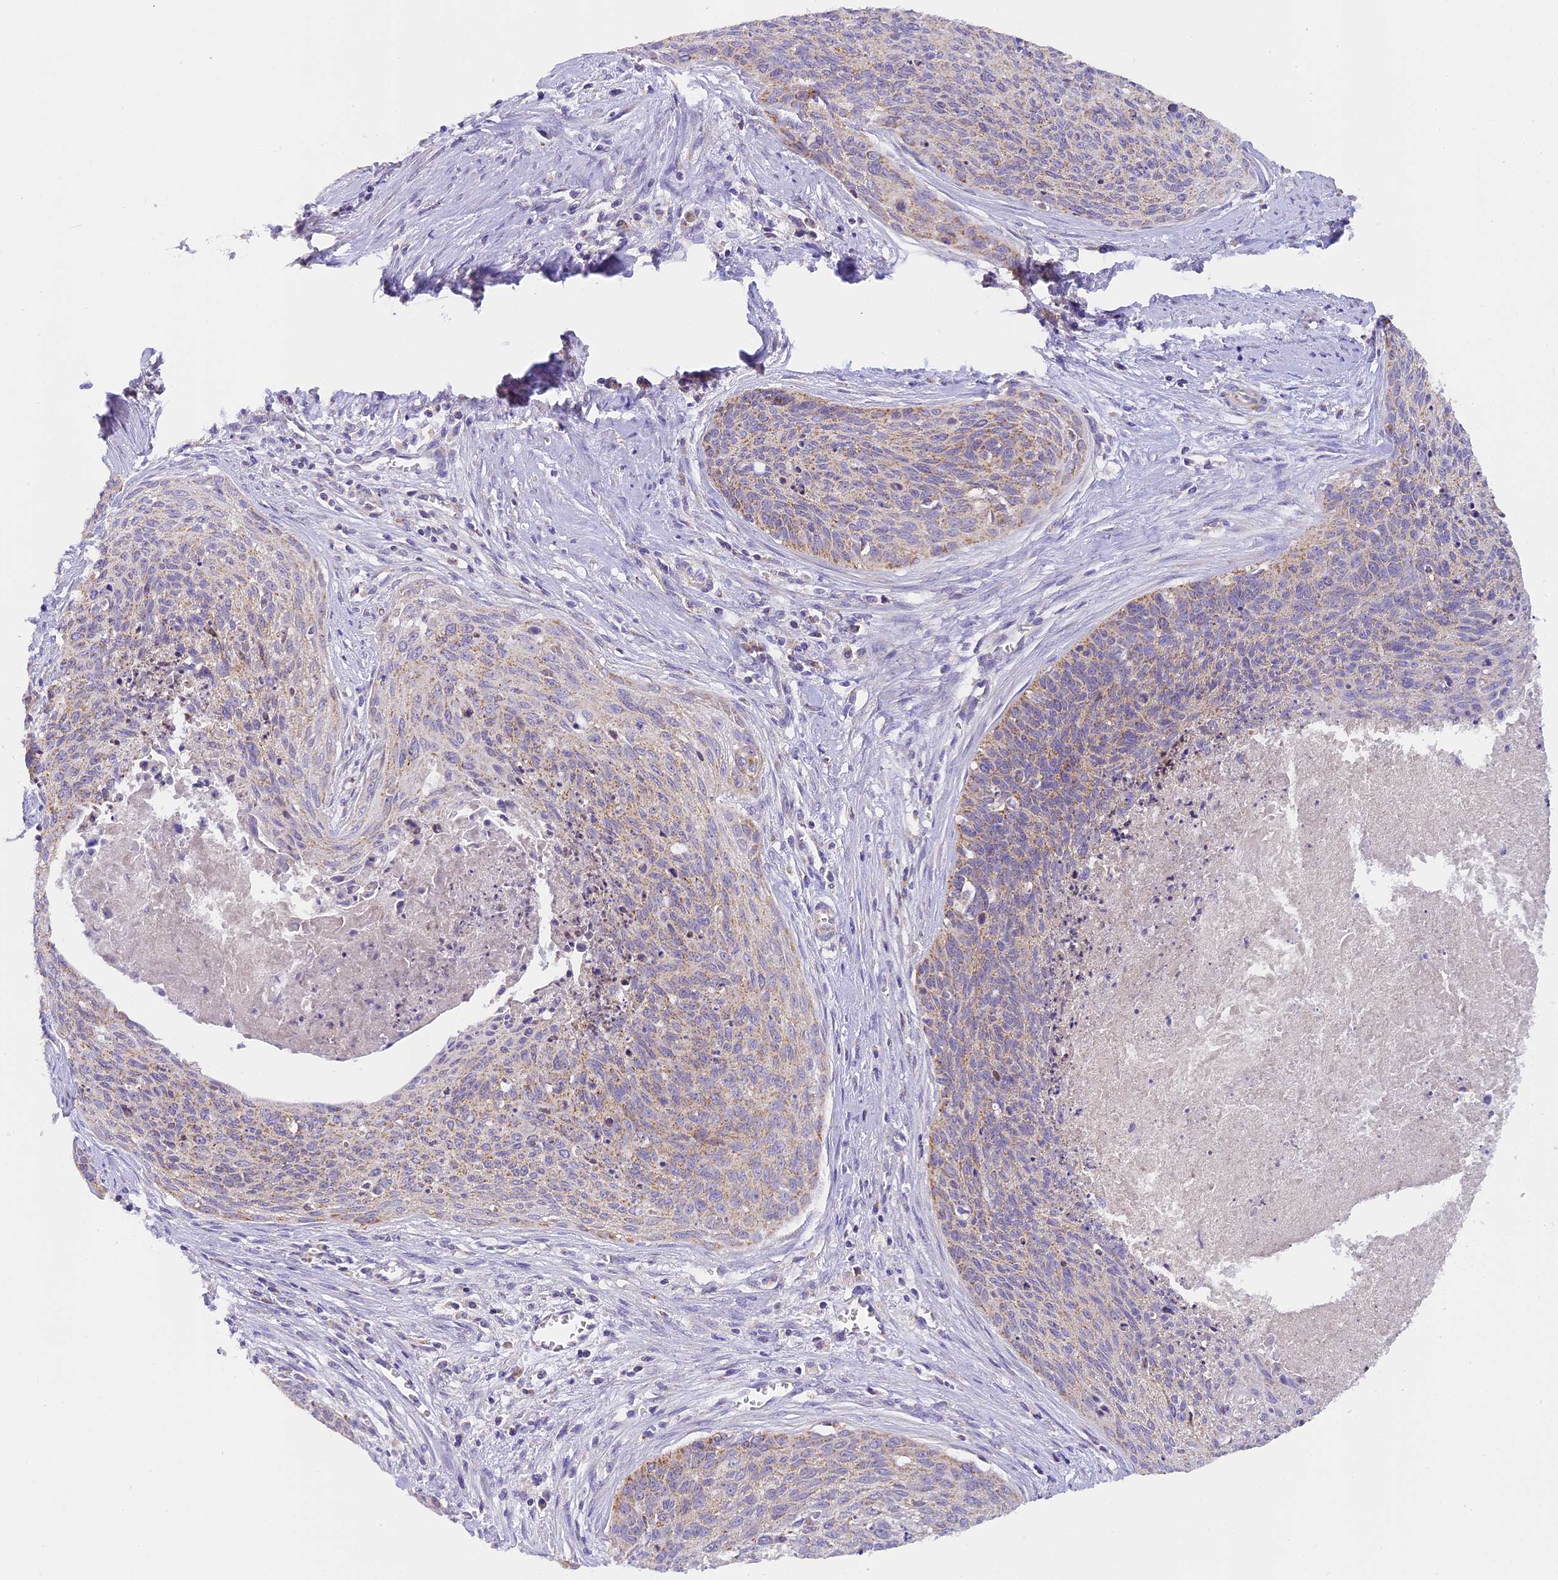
{"staining": {"intensity": "weak", "quantity": "25%-75%", "location": "cytoplasmic/membranous"}, "tissue": "cervical cancer", "cell_type": "Tumor cells", "image_type": "cancer", "snomed": [{"axis": "morphology", "description": "Squamous cell carcinoma, NOS"}, {"axis": "topography", "description": "Cervix"}], "caption": "The micrograph demonstrates a brown stain indicating the presence of a protein in the cytoplasmic/membranous of tumor cells in cervical cancer (squamous cell carcinoma).", "gene": "MGME1", "patient": {"sex": "female", "age": 55}}